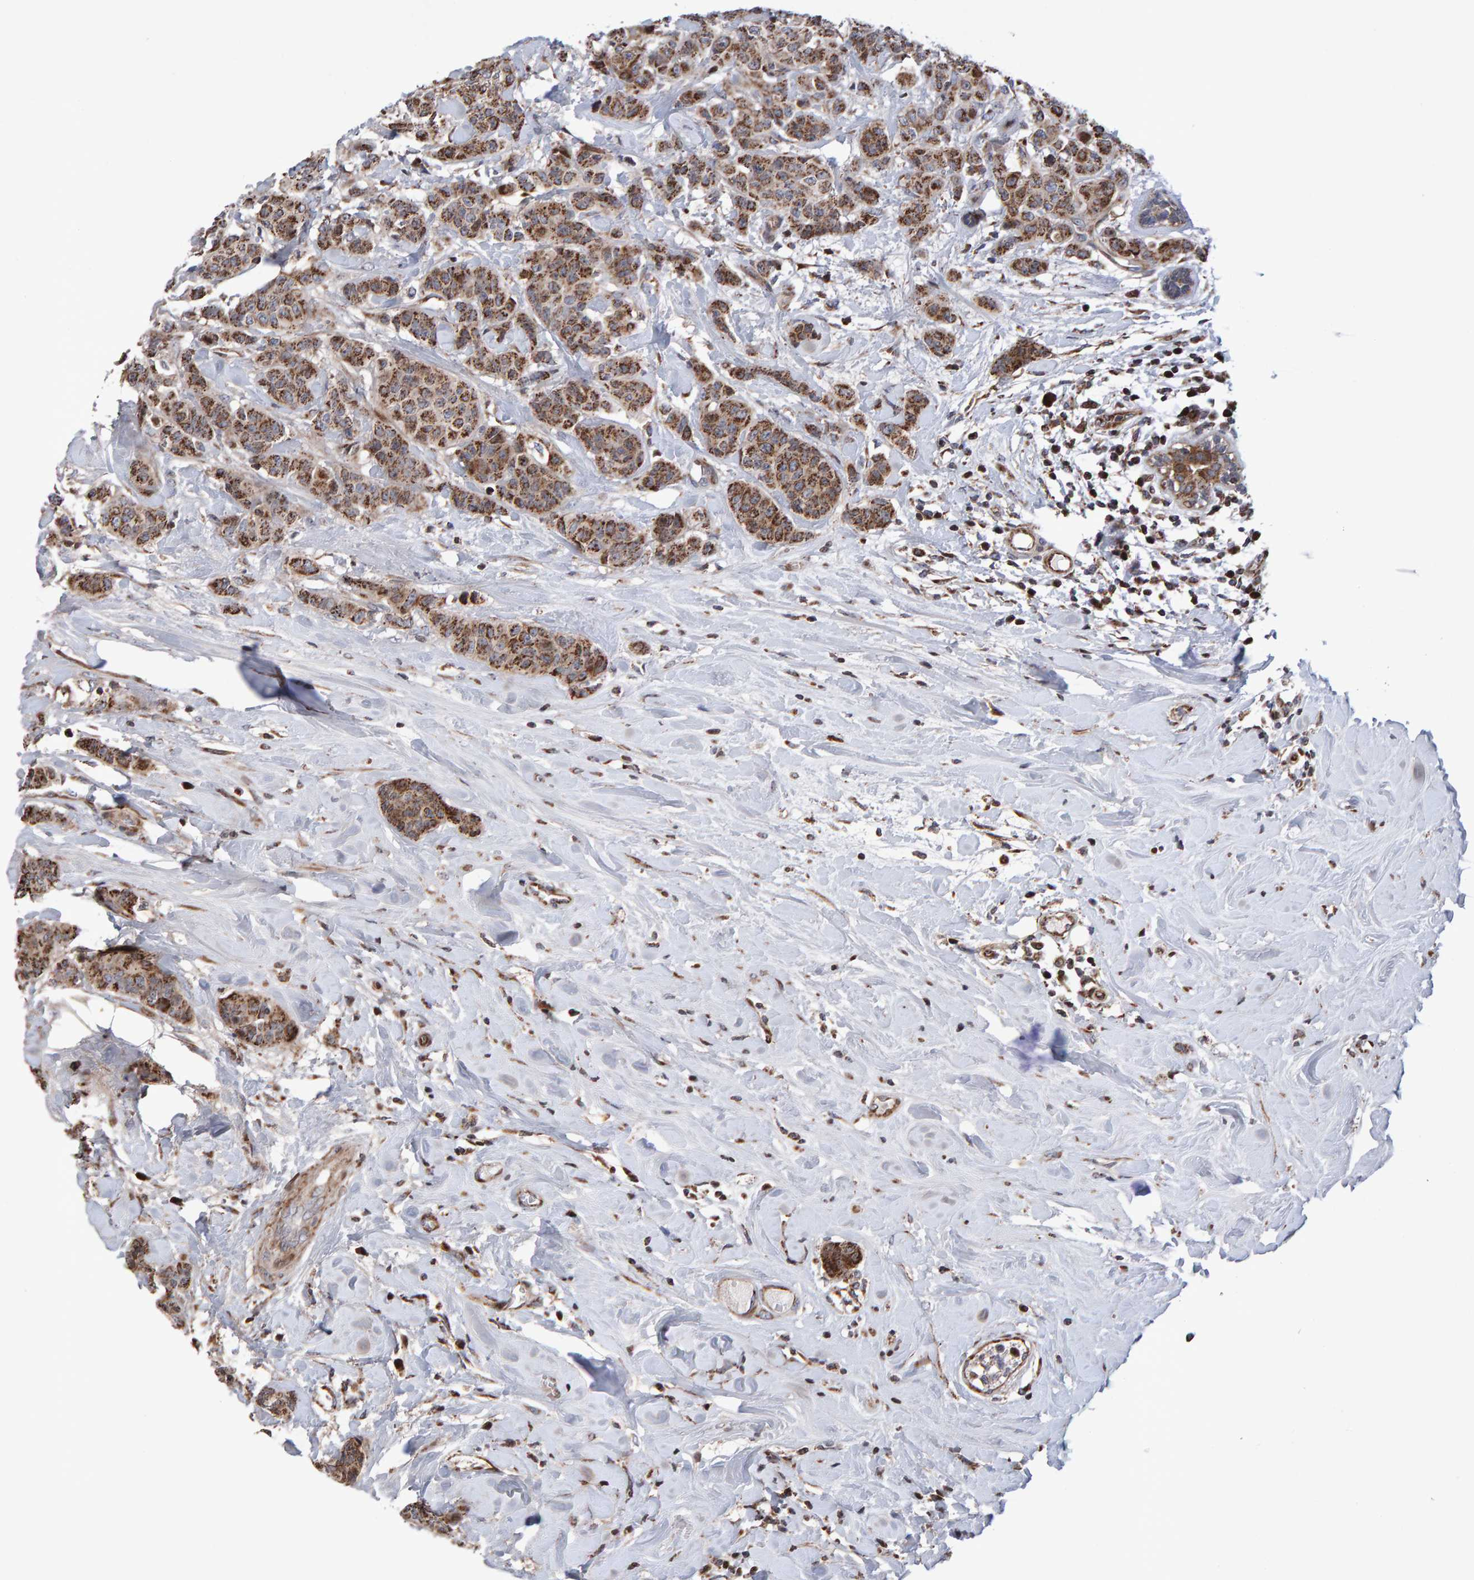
{"staining": {"intensity": "moderate", "quantity": ">75%", "location": "cytoplasmic/membranous"}, "tissue": "breast cancer", "cell_type": "Tumor cells", "image_type": "cancer", "snomed": [{"axis": "morphology", "description": "Normal tissue, NOS"}, {"axis": "morphology", "description": "Duct carcinoma"}, {"axis": "topography", "description": "Breast"}], "caption": "Protein staining of intraductal carcinoma (breast) tissue displays moderate cytoplasmic/membranous positivity in about >75% of tumor cells.", "gene": "PECR", "patient": {"sex": "female", "age": 40}}